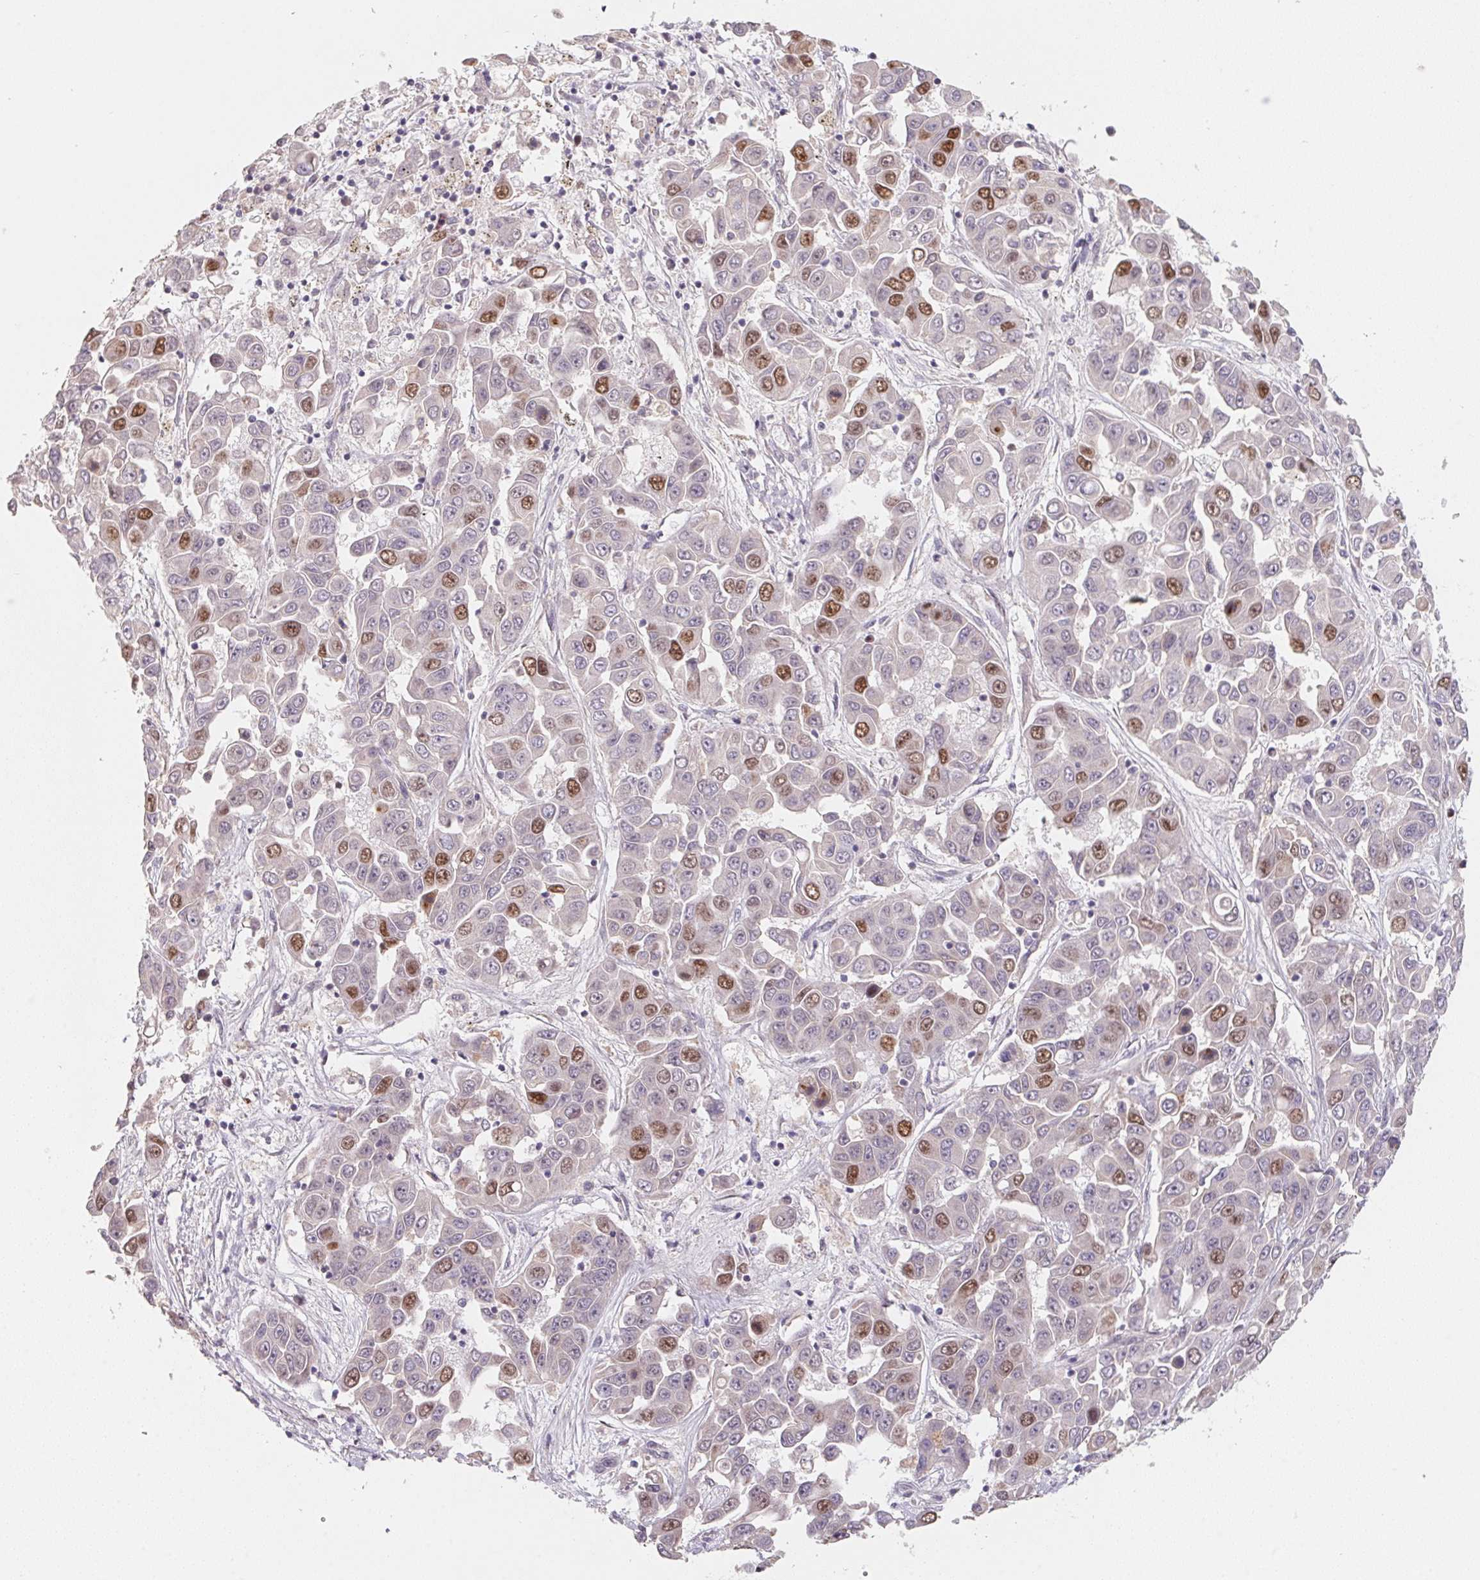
{"staining": {"intensity": "moderate", "quantity": "<25%", "location": "nuclear"}, "tissue": "liver cancer", "cell_type": "Tumor cells", "image_type": "cancer", "snomed": [{"axis": "morphology", "description": "Cholangiocarcinoma"}, {"axis": "topography", "description": "Liver"}], "caption": "A brown stain highlights moderate nuclear positivity of a protein in liver cholangiocarcinoma tumor cells. The protein is stained brown, and the nuclei are stained in blue (DAB IHC with brightfield microscopy, high magnification).", "gene": "KIFC1", "patient": {"sex": "female", "age": 52}}